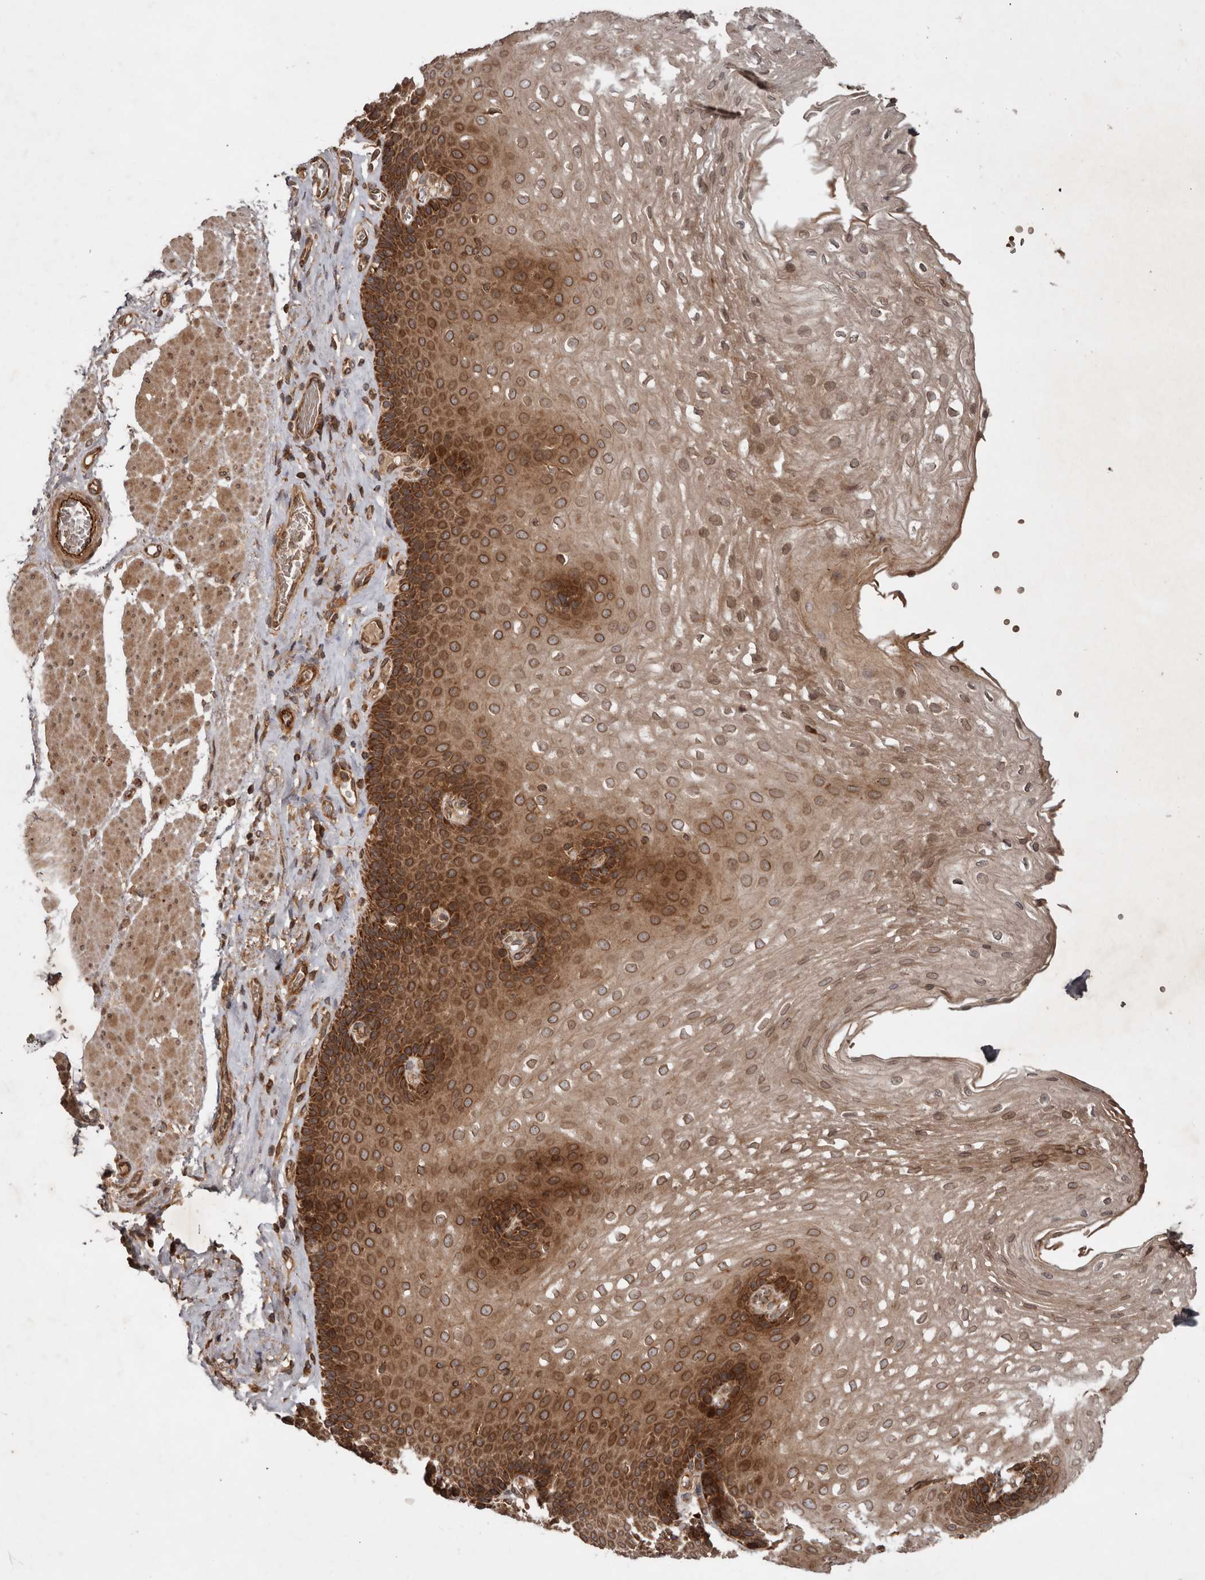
{"staining": {"intensity": "strong", "quantity": "25%-75%", "location": "cytoplasmic/membranous,nuclear"}, "tissue": "esophagus", "cell_type": "Squamous epithelial cells", "image_type": "normal", "snomed": [{"axis": "morphology", "description": "Normal tissue, NOS"}, {"axis": "topography", "description": "Esophagus"}], "caption": "Squamous epithelial cells demonstrate strong cytoplasmic/membranous,nuclear positivity in about 25%-75% of cells in benign esophagus. (Brightfield microscopy of DAB IHC at high magnification).", "gene": "STK36", "patient": {"sex": "female", "age": 66}}